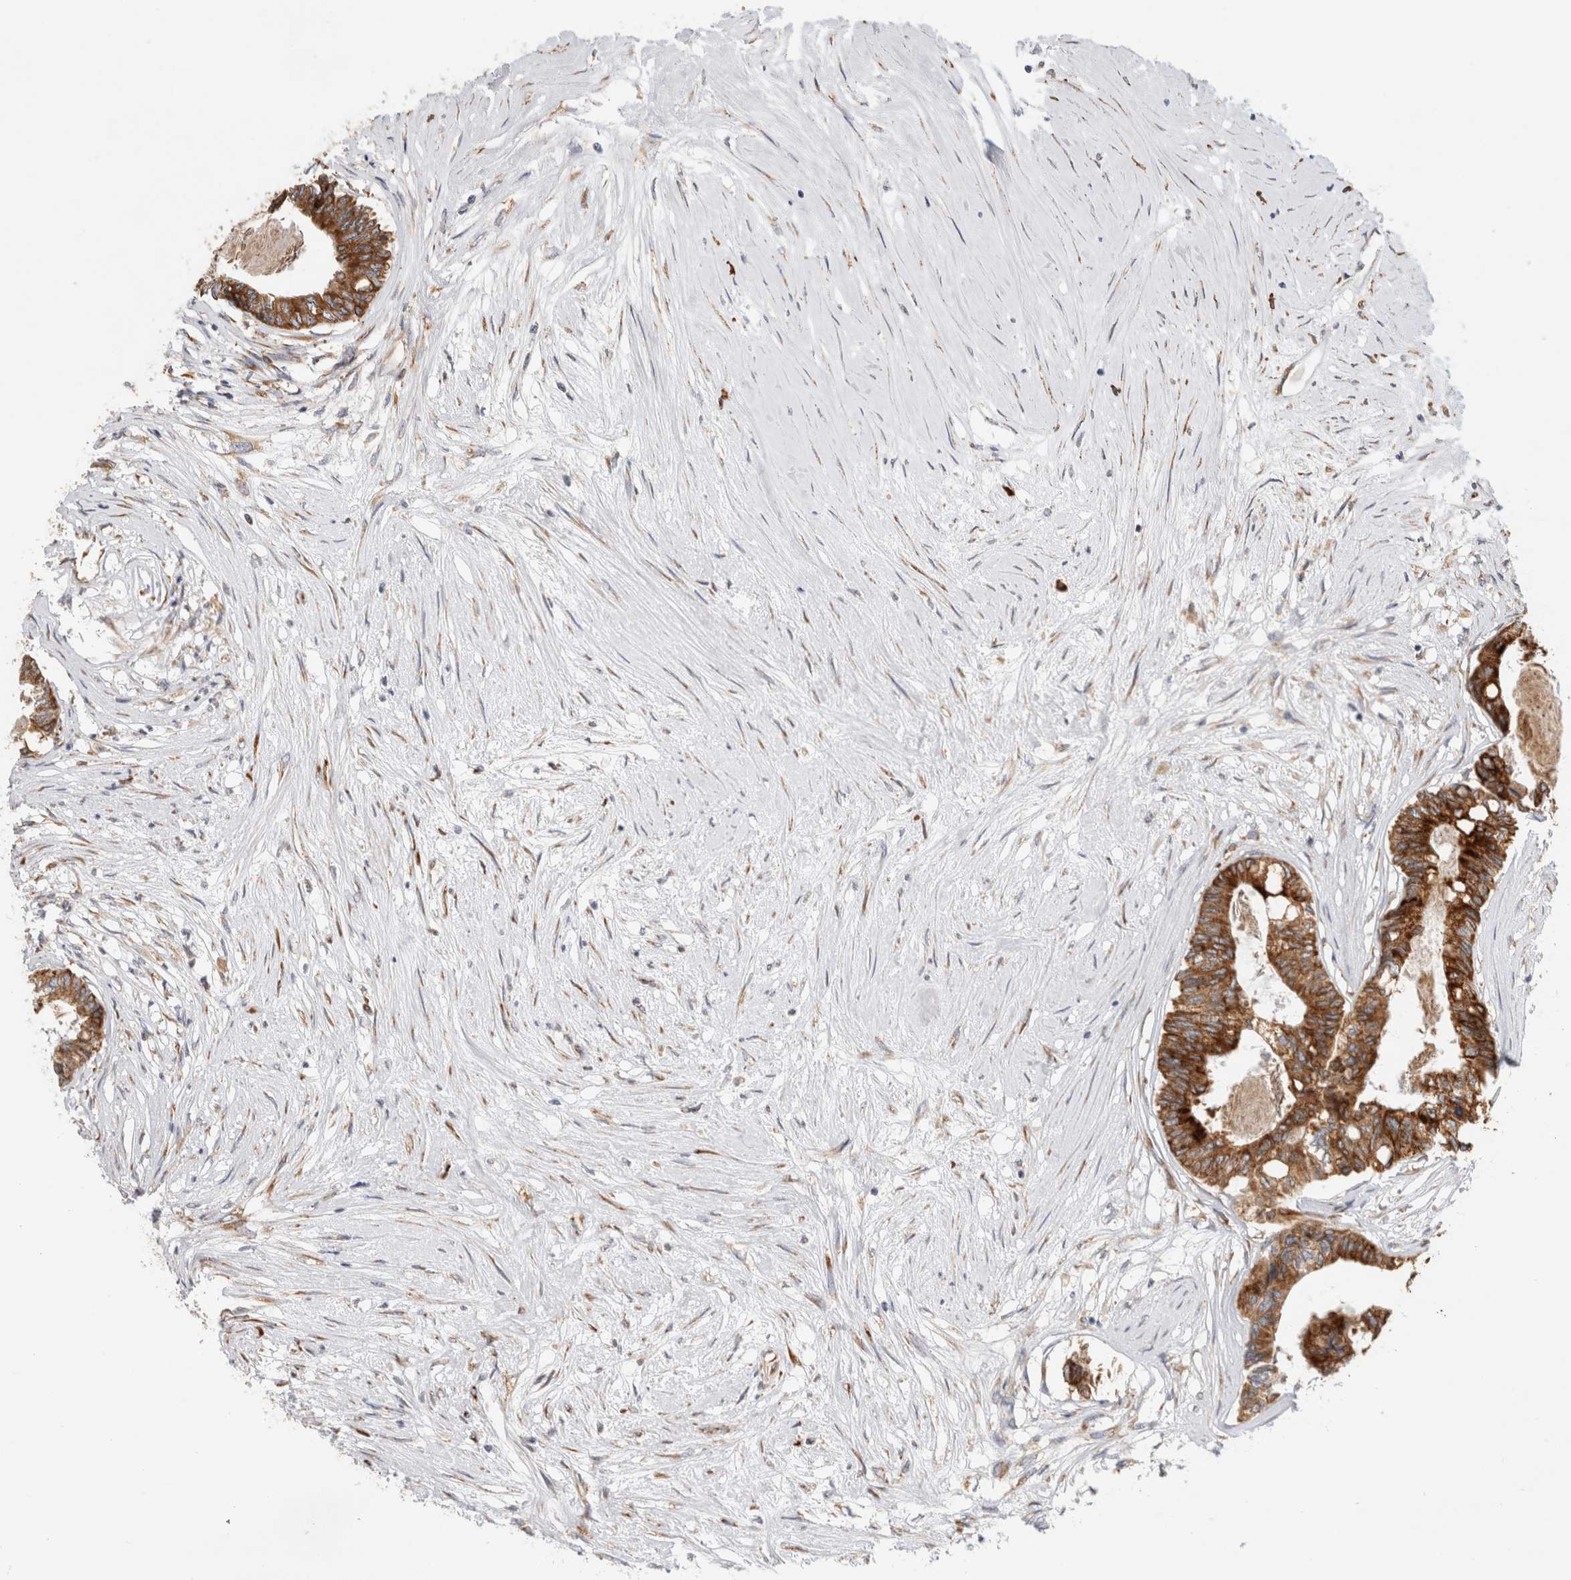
{"staining": {"intensity": "strong", "quantity": ">75%", "location": "cytoplasmic/membranous"}, "tissue": "colorectal cancer", "cell_type": "Tumor cells", "image_type": "cancer", "snomed": [{"axis": "morphology", "description": "Adenocarcinoma, NOS"}, {"axis": "topography", "description": "Rectum"}], "caption": "A high amount of strong cytoplasmic/membranous staining is appreciated in approximately >75% of tumor cells in colorectal cancer (adenocarcinoma) tissue.", "gene": "RPN2", "patient": {"sex": "male", "age": 63}}